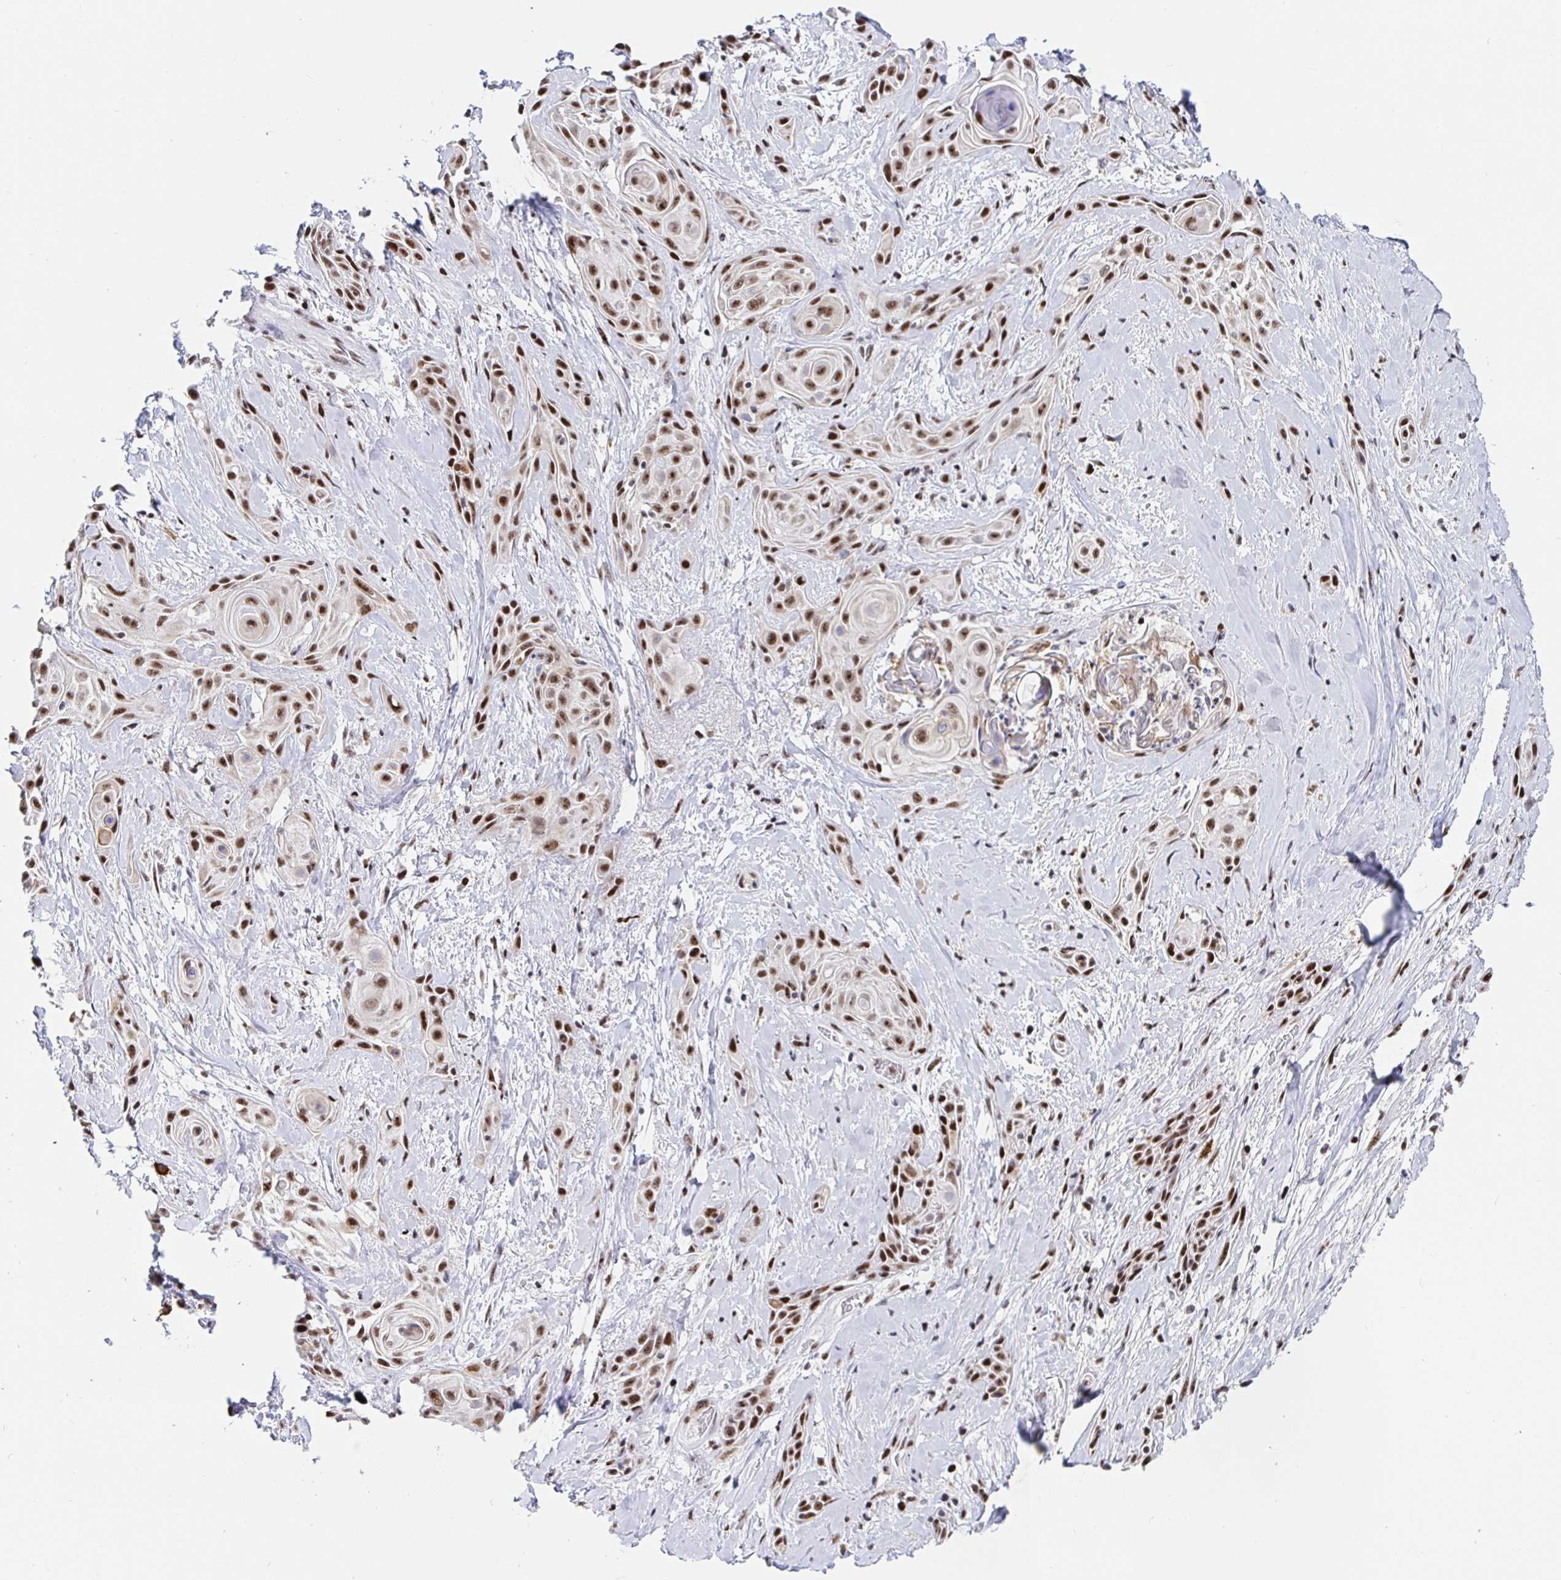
{"staining": {"intensity": "moderate", "quantity": ">75%", "location": "nuclear"}, "tissue": "skin cancer", "cell_type": "Tumor cells", "image_type": "cancer", "snomed": [{"axis": "morphology", "description": "Squamous cell carcinoma, NOS"}, {"axis": "topography", "description": "Skin"}, {"axis": "topography", "description": "Anal"}], "caption": "Skin cancer stained with IHC reveals moderate nuclear expression in about >75% of tumor cells.", "gene": "SETD5", "patient": {"sex": "male", "age": 64}}